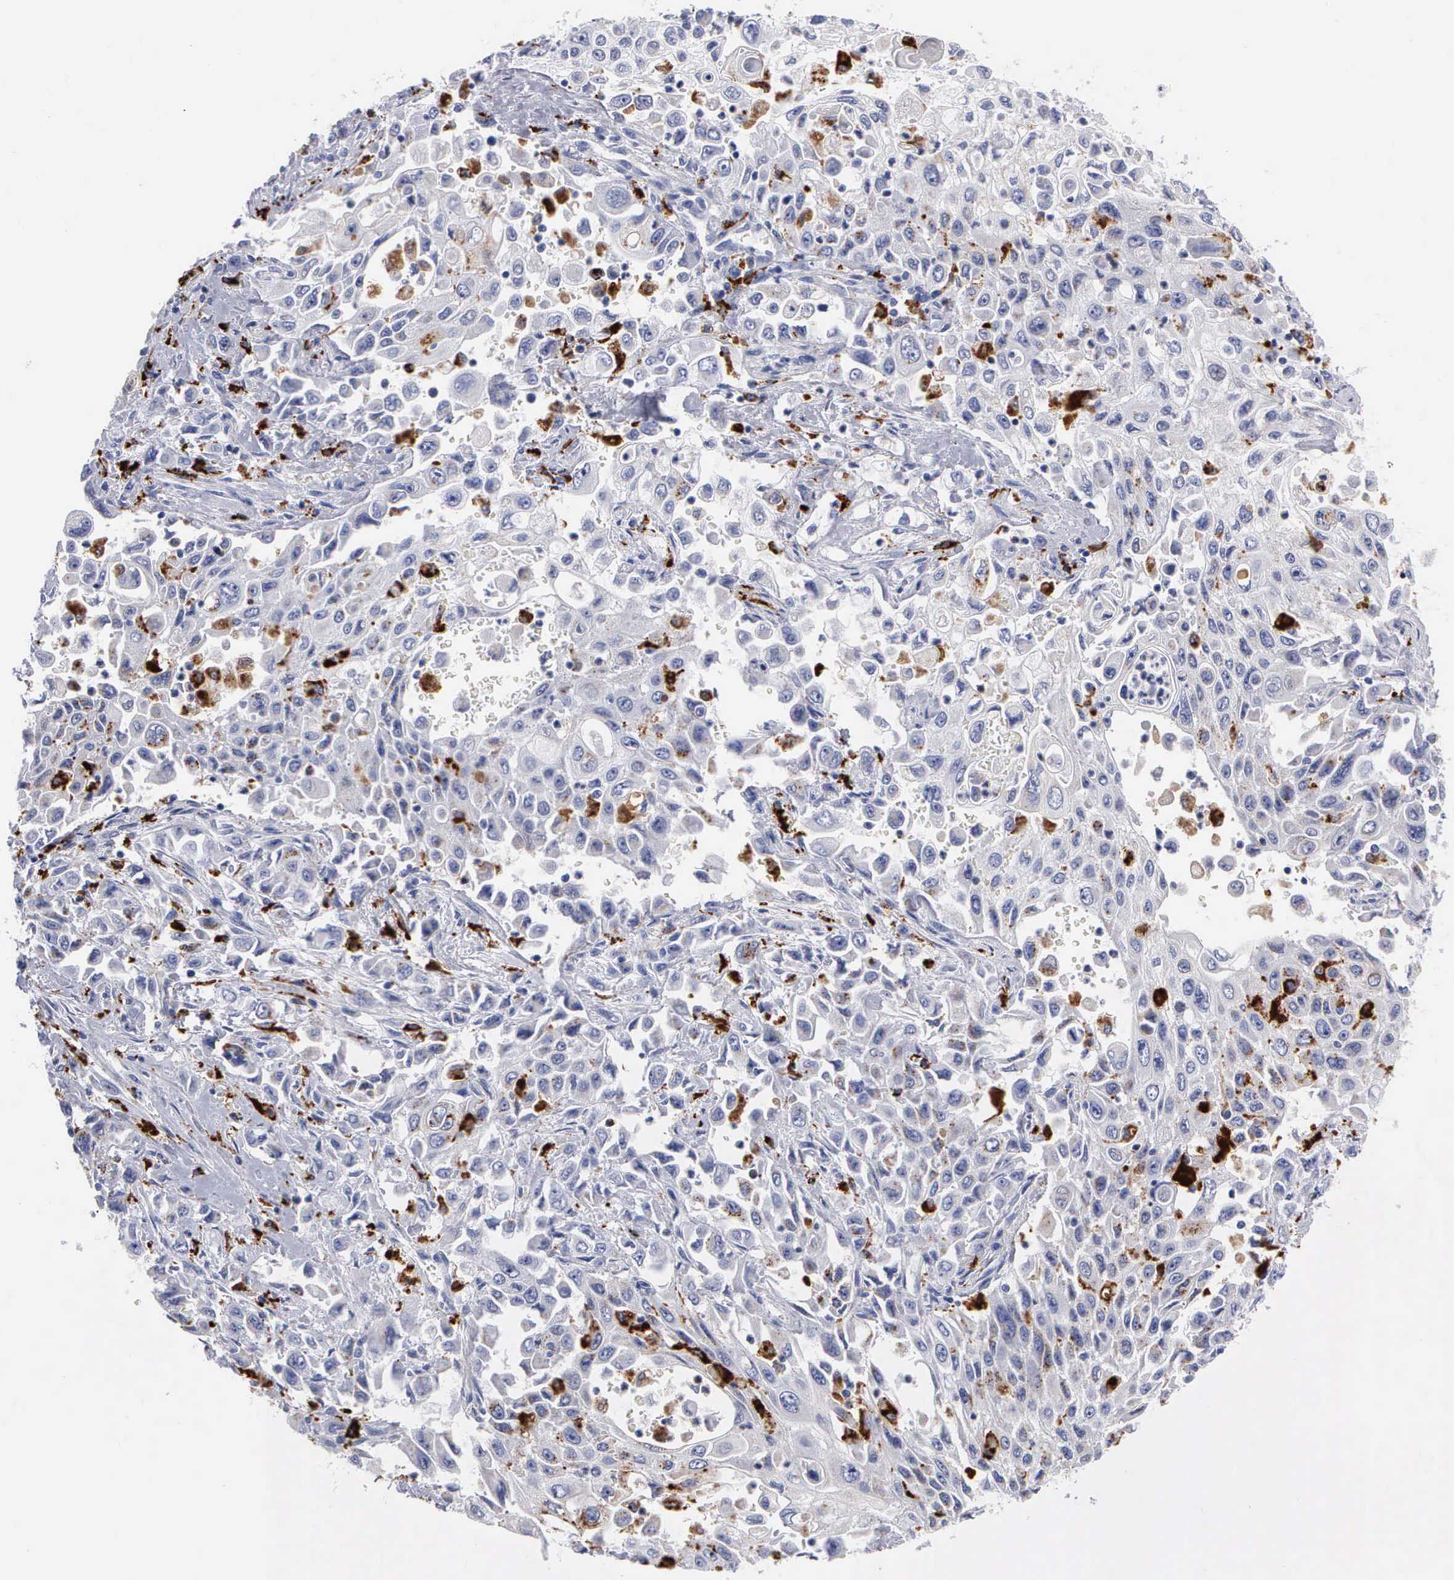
{"staining": {"intensity": "moderate", "quantity": "<25%", "location": "cytoplasmic/membranous"}, "tissue": "pancreatic cancer", "cell_type": "Tumor cells", "image_type": "cancer", "snomed": [{"axis": "morphology", "description": "Adenocarcinoma, NOS"}, {"axis": "topography", "description": "Pancreas"}], "caption": "Immunohistochemical staining of pancreatic cancer demonstrates low levels of moderate cytoplasmic/membranous protein positivity in about <25% of tumor cells.", "gene": "CTSH", "patient": {"sex": "male", "age": 70}}